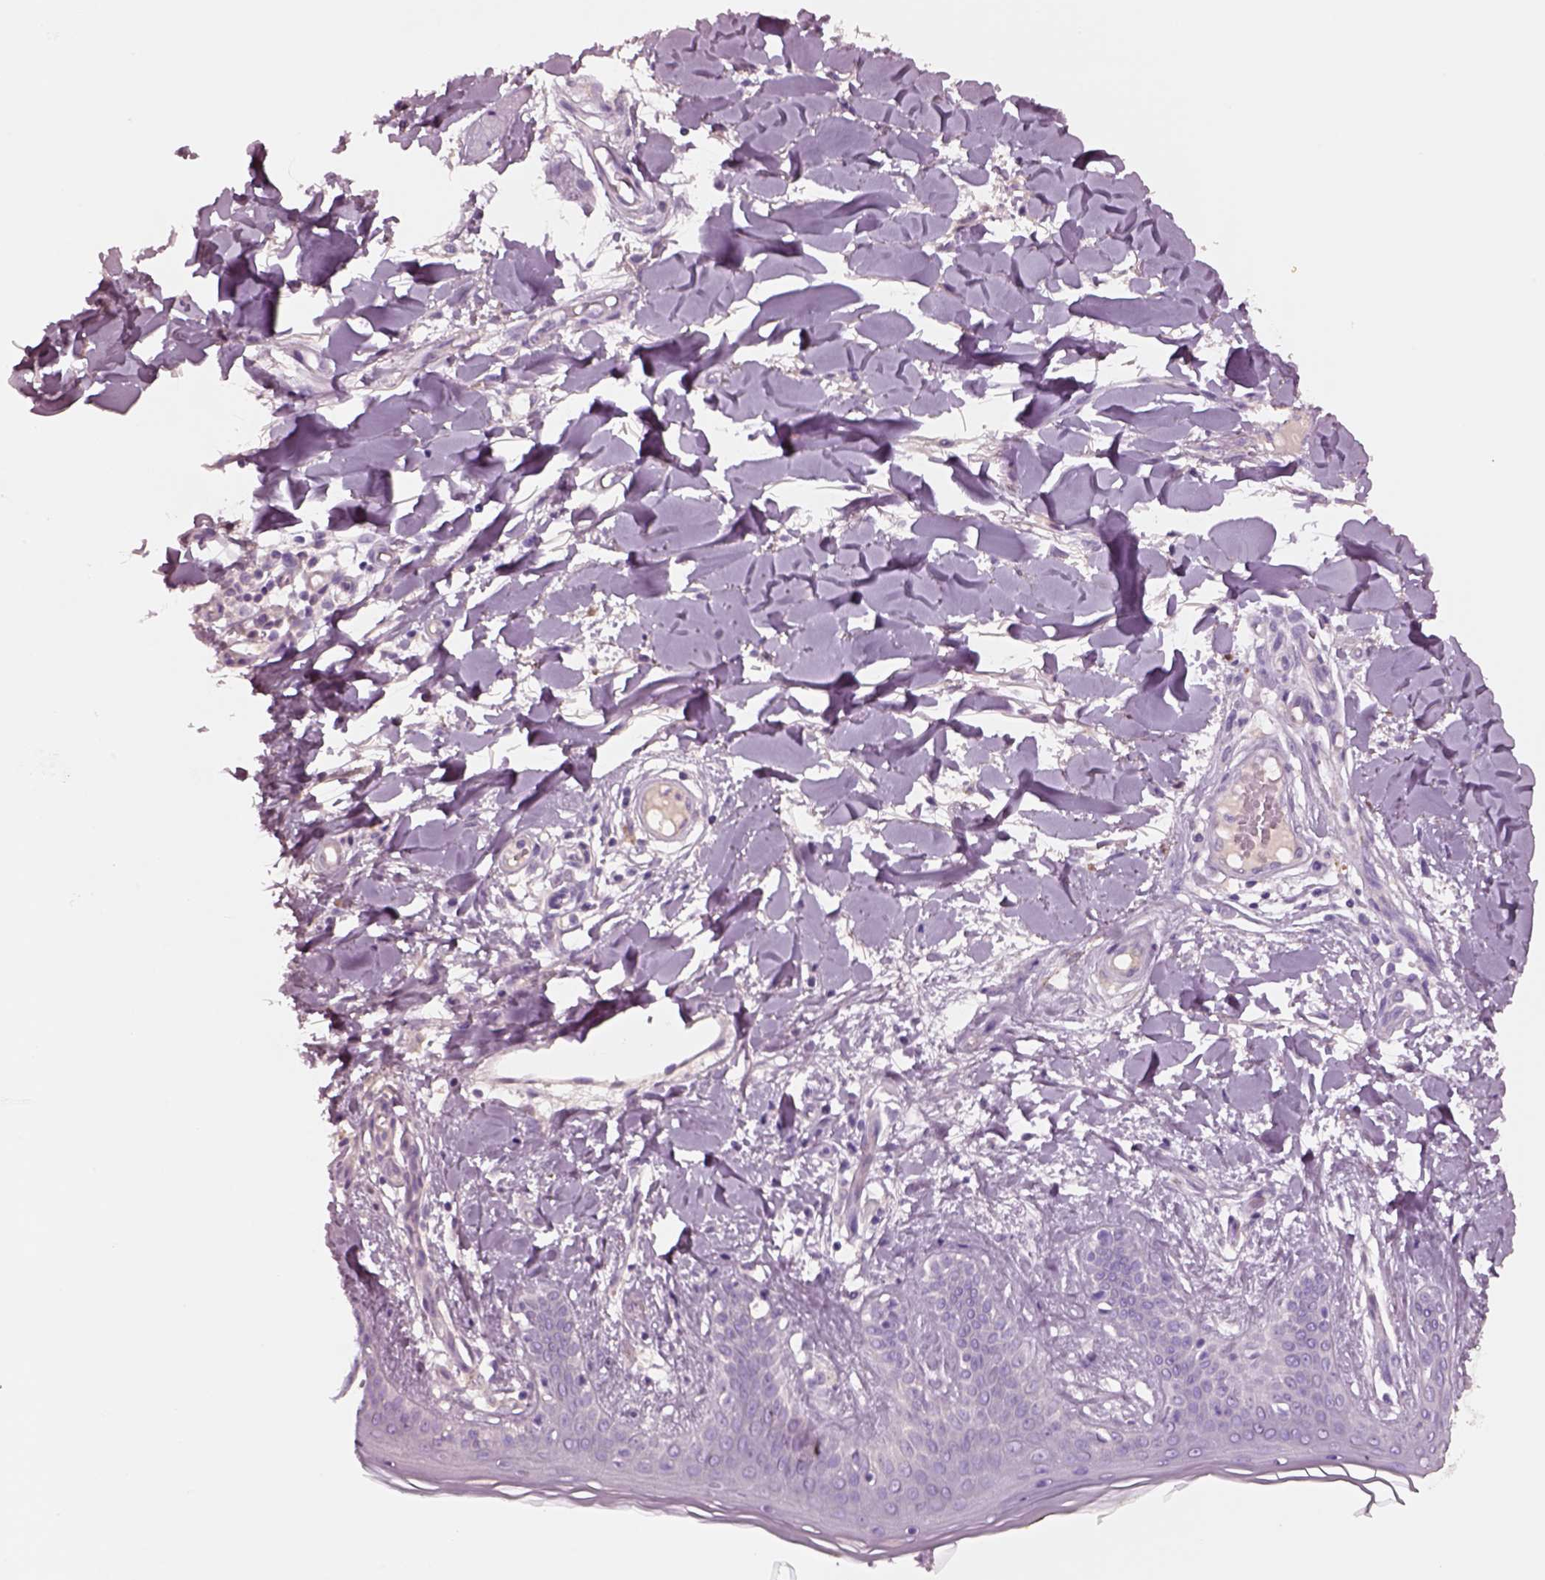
{"staining": {"intensity": "negative", "quantity": "none", "location": "none"}, "tissue": "skin", "cell_type": "Fibroblasts", "image_type": "normal", "snomed": [{"axis": "morphology", "description": "Normal tissue, NOS"}, {"axis": "topography", "description": "Skin"}], "caption": "This is an immunohistochemistry photomicrograph of unremarkable skin. There is no expression in fibroblasts.", "gene": "IGLL1", "patient": {"sex": "female", "age": 34}}